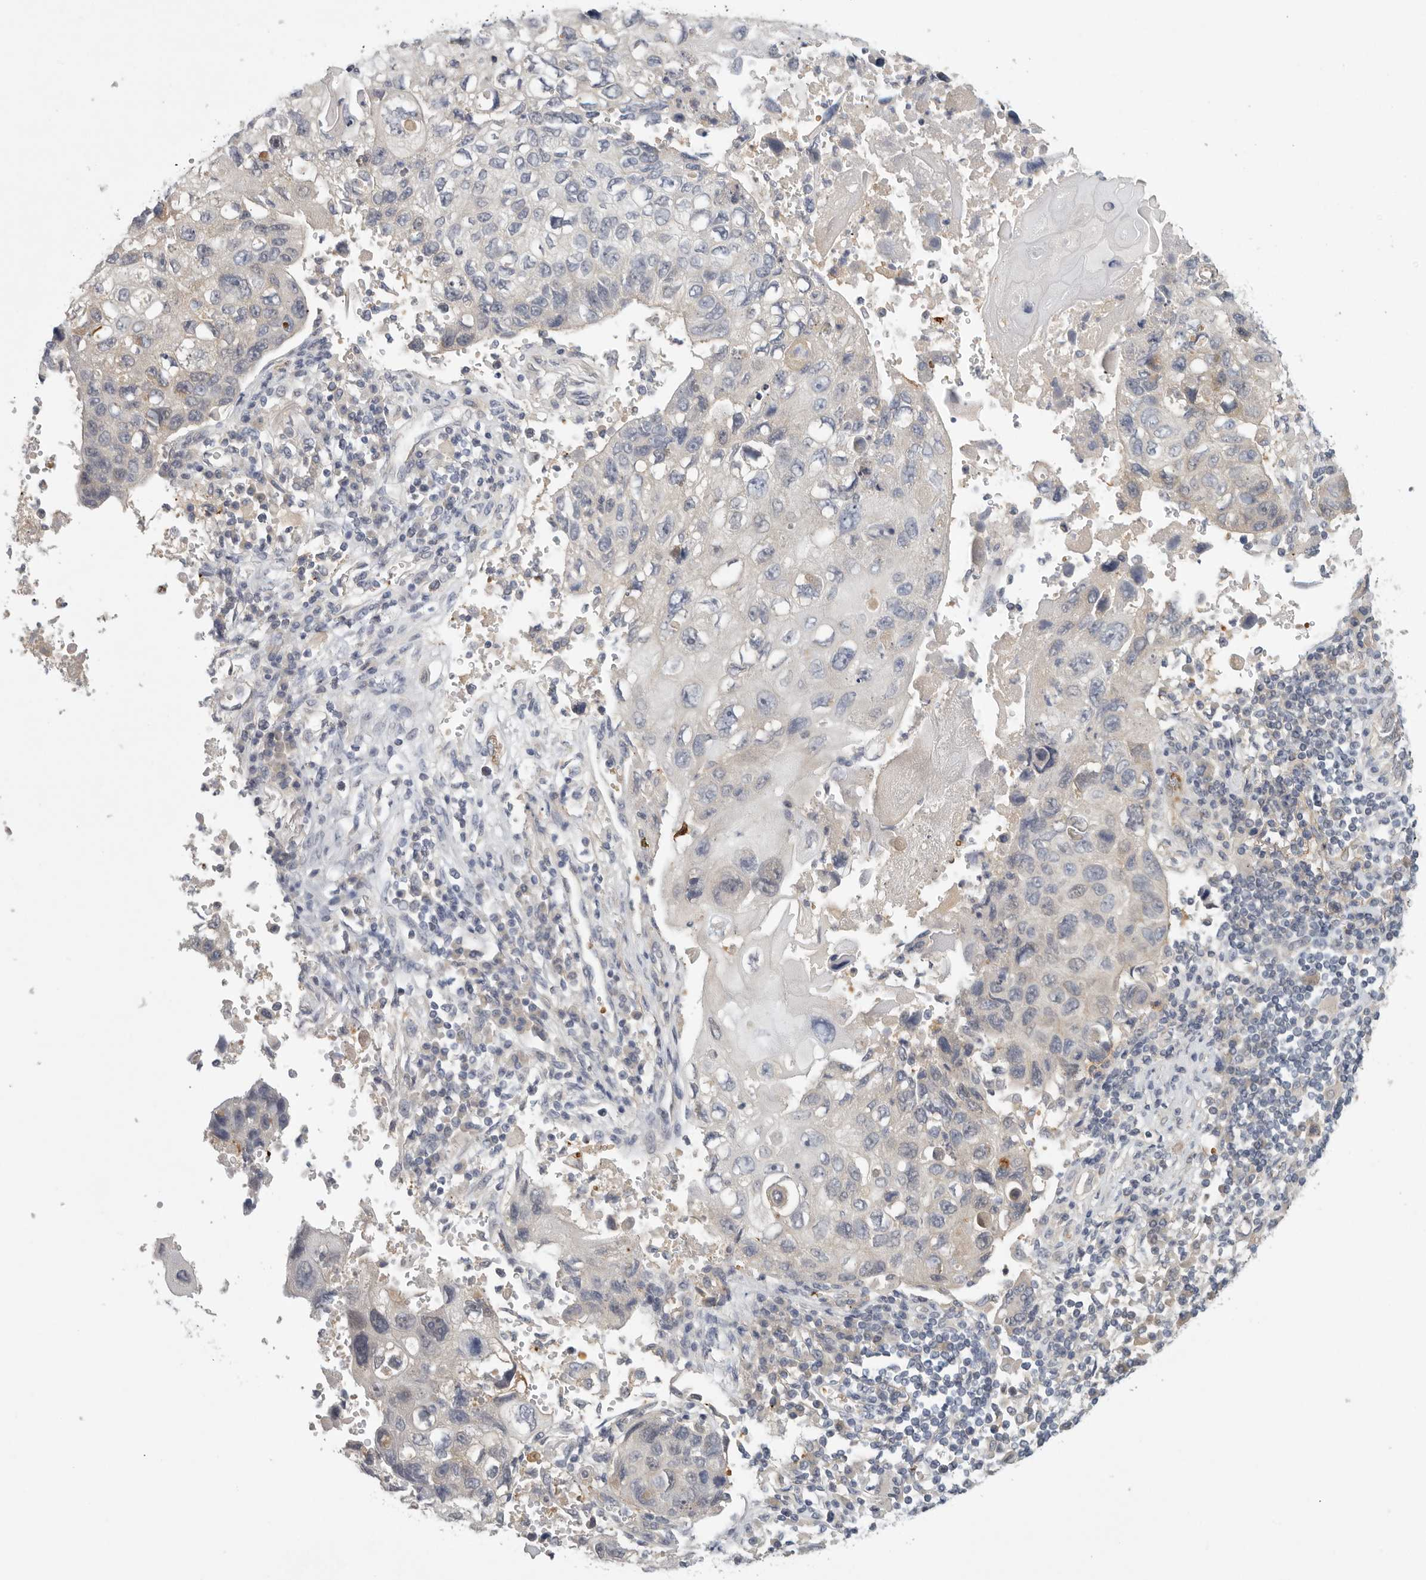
{"staining": {"intensity": "negative", "quantity": "none", "location": "none"}, "tissue": "lung cancer", "cell_type": "Tumor cells", "image_type": "cancer", "snomed": [{"axis": "morphology", "description": "Squamous cell carcinoma, NOS"}, {"axis": "topography", "description": "Lung"}], "caption": "Immunohistochemistry (IHC) image of neoplastic tissue: lung cancer stained with DAB (3,3'-diaminobenzidine) shows no significant protein expression in tumor cells.", "gene": "CFAP298", "patient": {"sex": "male", "age": 61}}